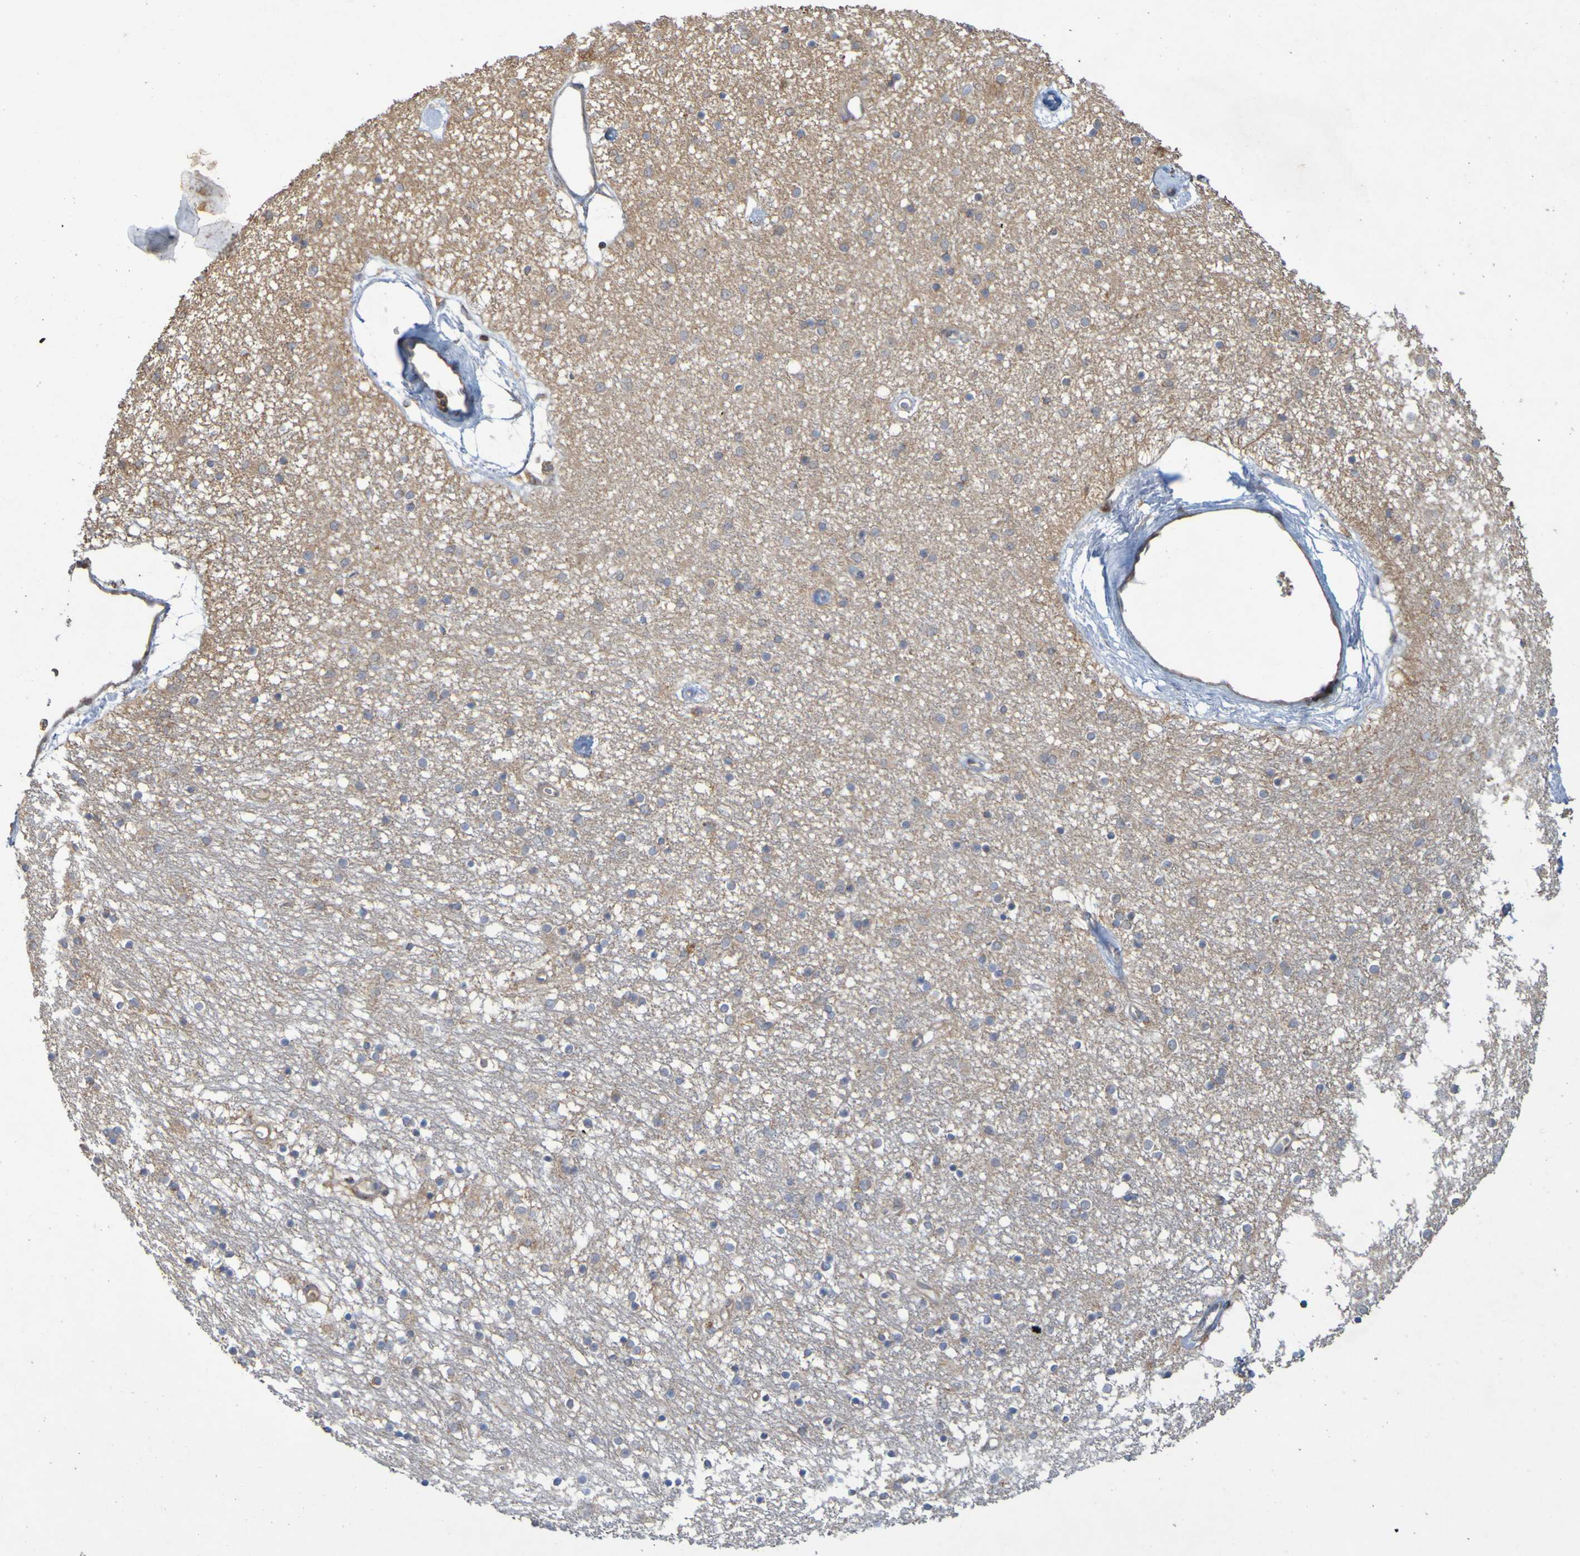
{"staining": {"intensity": "negative", "quantity": "none", "location": "none"}, "tissue": "caudate", "cell_type": "Glial cells", "image_type": "normal", "snomed": [{"axis": "morphology", "description": "Normal tissue, NOS"}, {"axis": "topography", "description": "Lateral ventricle wall"}], "caption": "Glial cells show no significant protein staining in unremarkable caudate. The staining was performed using DAB (3,3'-diaminobenzidine) to visualize the protein expression in brown, while the nuclei were stained in blue with hematoxylin (Magnification: 20x).", "gene": "TMBIM1", "patient": {"sex": "female", "age": 54}}